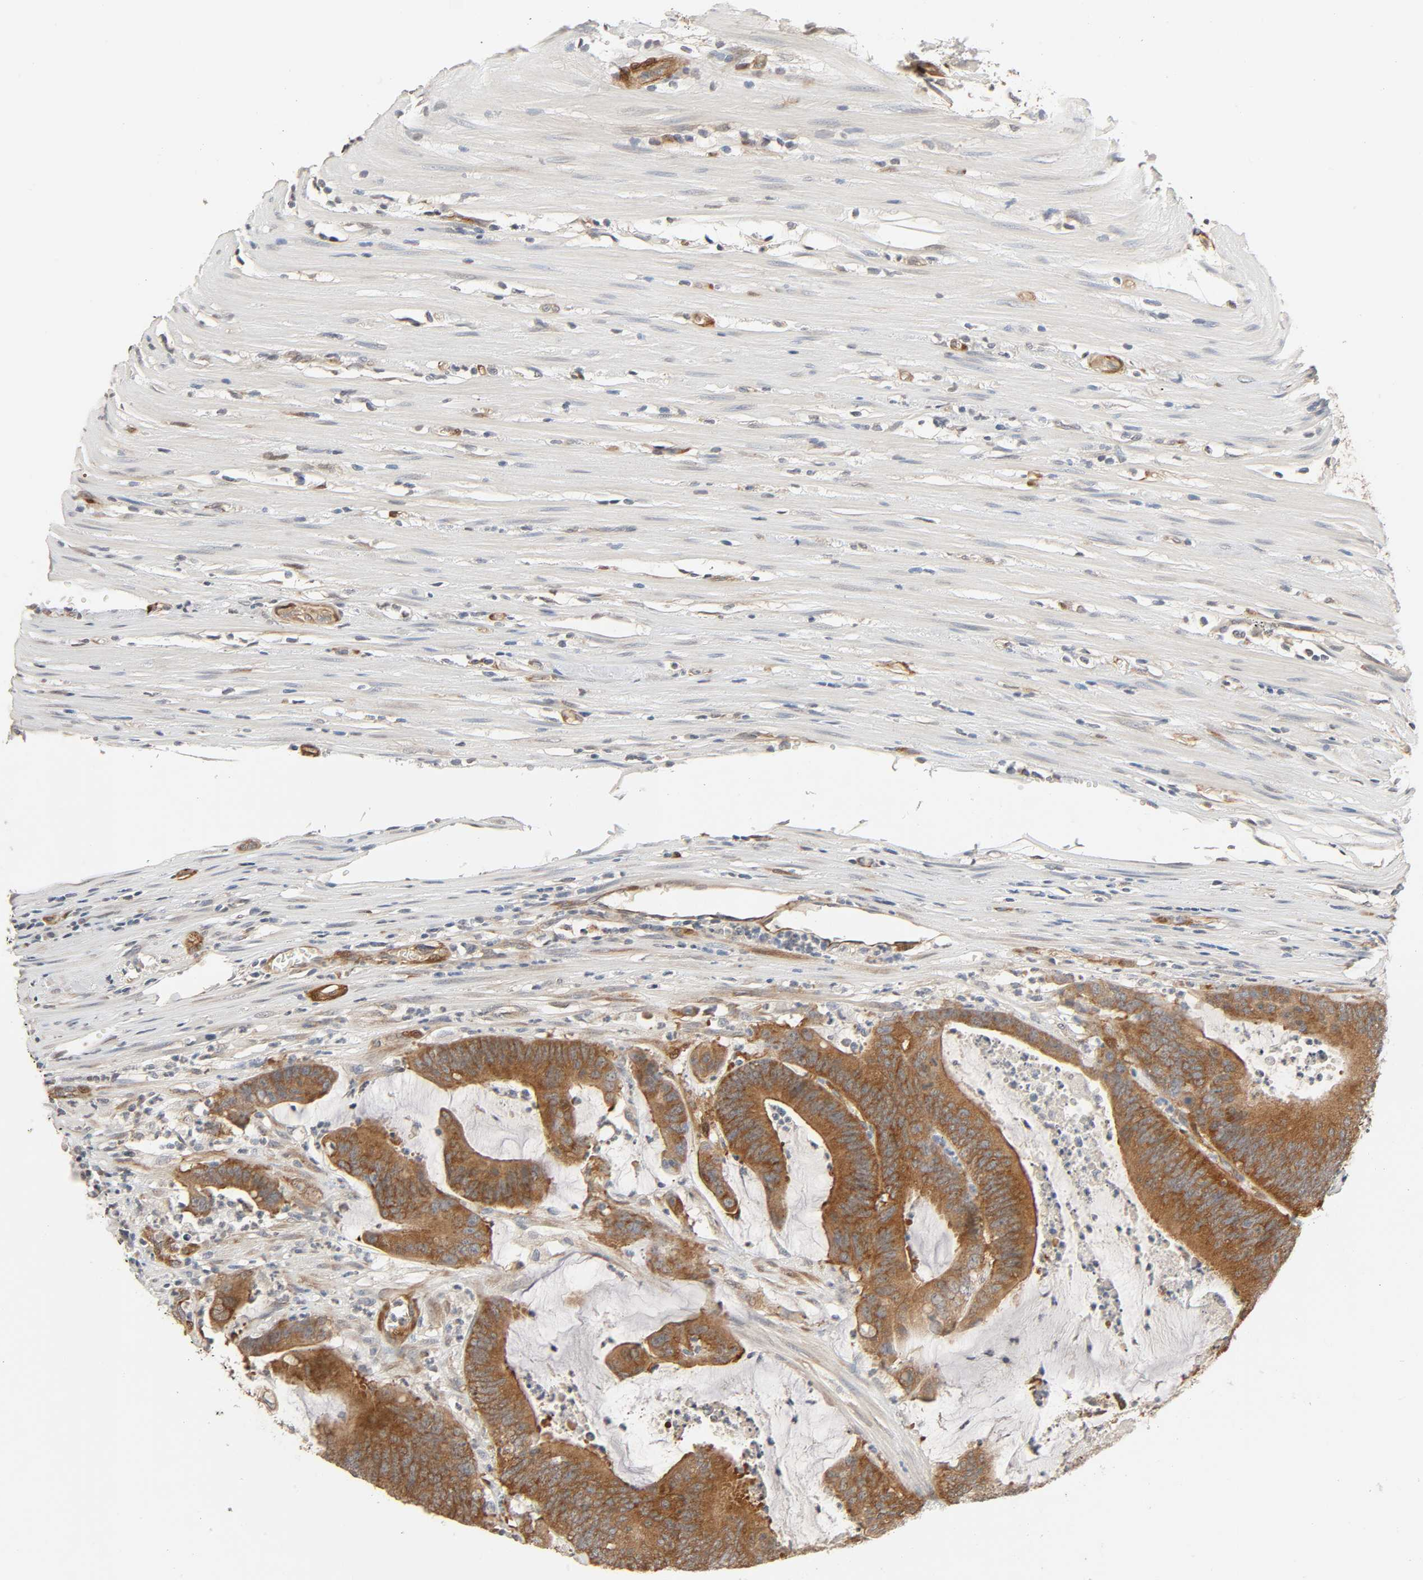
{"staining": {"intensity": "moderate", "quantity": ">75%", "location": "cytoplasmic/membranous"}, "tissue": "colorectal cancer", "cell_type": "Tumor cells", "image_type": "cancer", "snomed": [{"axis": "morphology", "description": "Adenocarcinoma, NOS"}, {"axis": "topography", "description": "Rectum"}], "caption": "A micrograph of adenocarcinoma (colorectal) stained for a protein exhibits moderate cytoplasmic/membranous brown staining in tumor cells. (DAB (3,3'-diaminobenzidine) IHC with brightfield microscopy, high magnification).", "gene": "PTK2", "patient": {"sex": "female", "age": 66}}